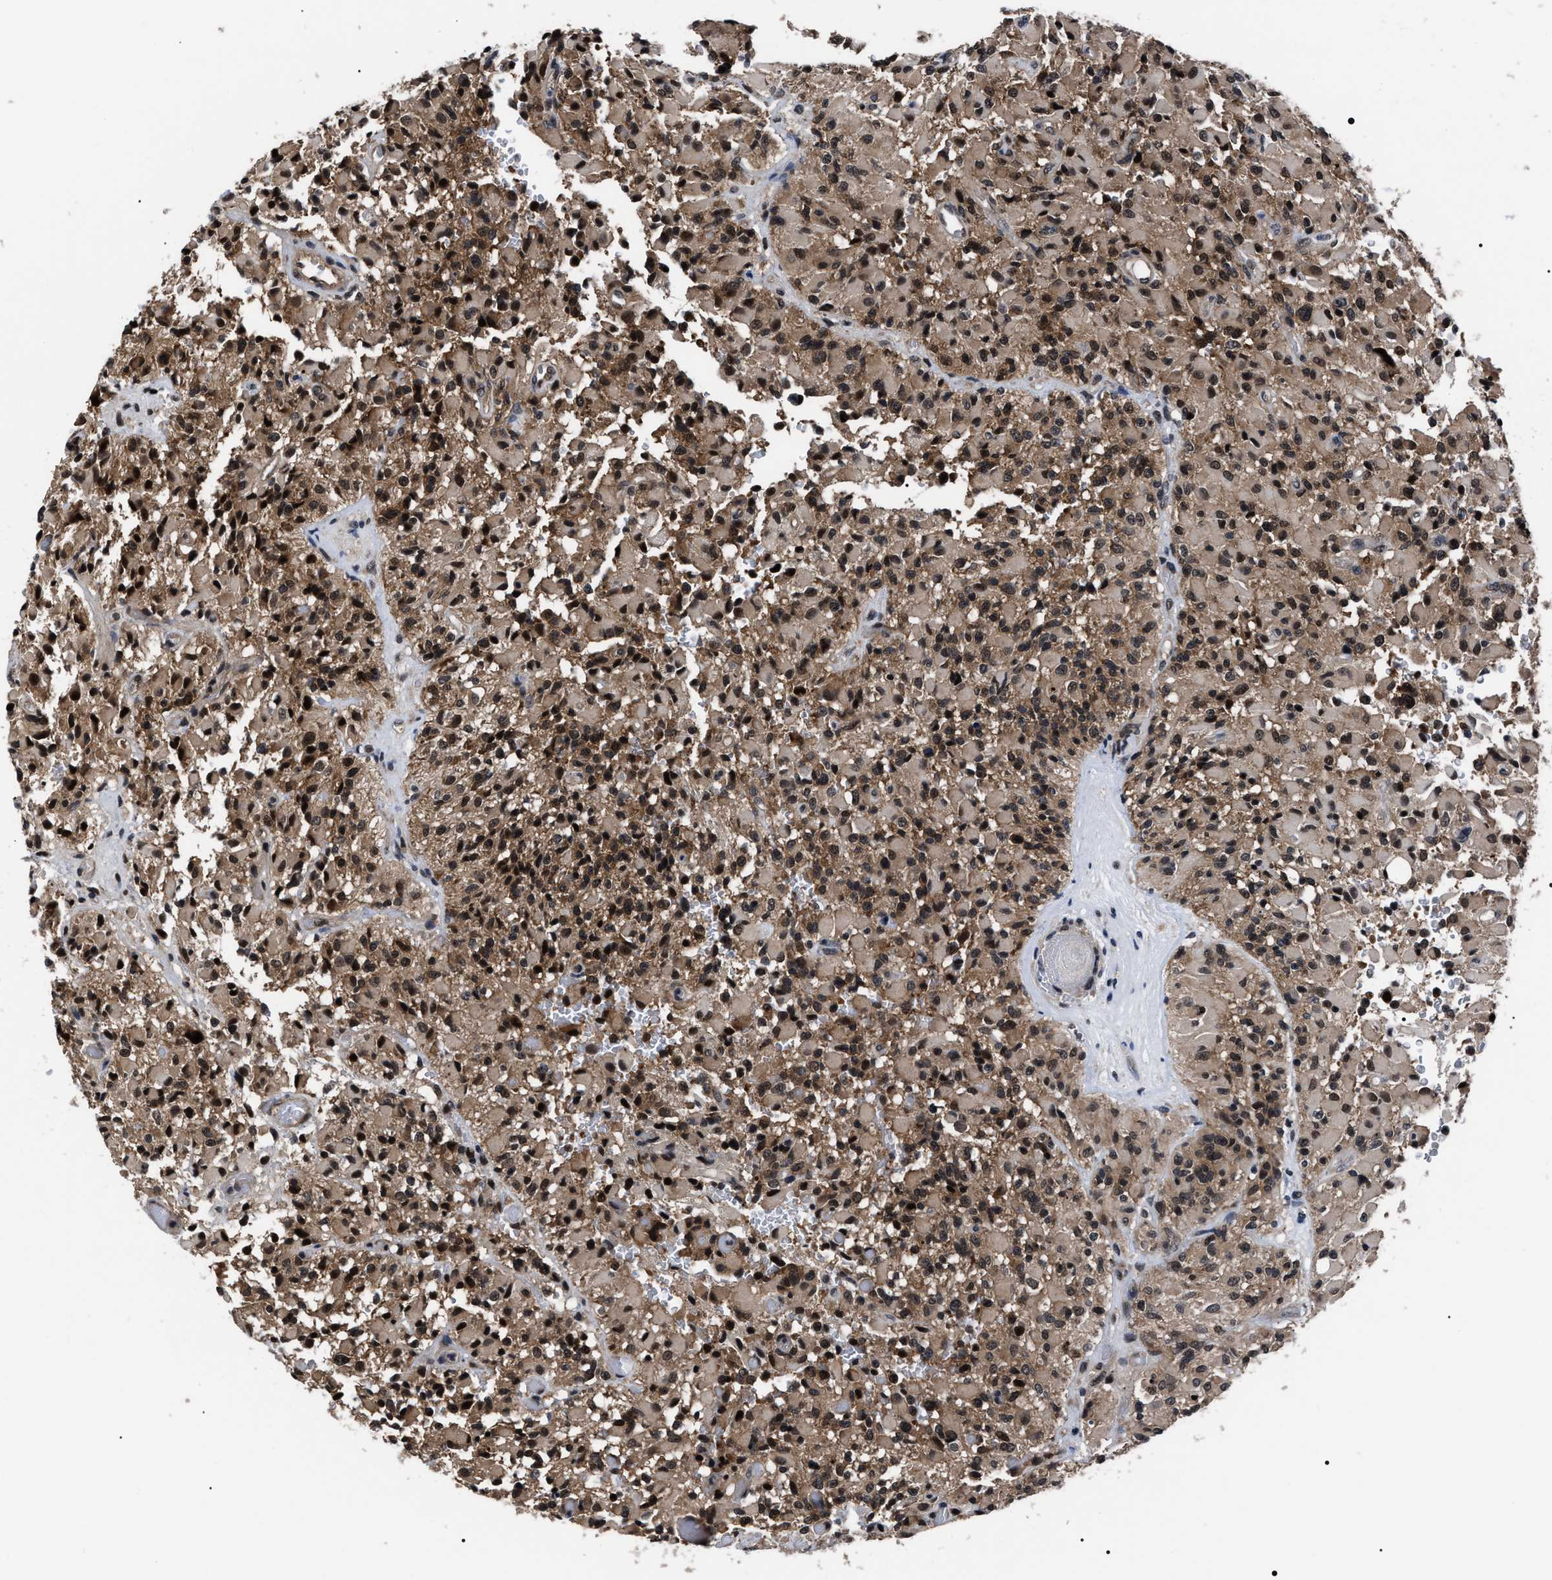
{"staining": {"intensity": "strong", "quantity": ">75%", "location": "cytoplasmic/membranous,nuclear"}, "tissue": "glioma", "cell_type": "Tumor cells", "image_type": "cancer", "snomed": [{"axis": "morphology", "description": "Glioma, malignant, High grade"}, {"axis": "topography", "description": "Brain"}], "caption": "Tumor cells demonstrate high levels of strong cytoplasmic/membranous and nuclear expression in approximately >75% of cells in human glioma.", "gene": "CSNK2A1", "patient": {"sex": "male", "age": 71}}